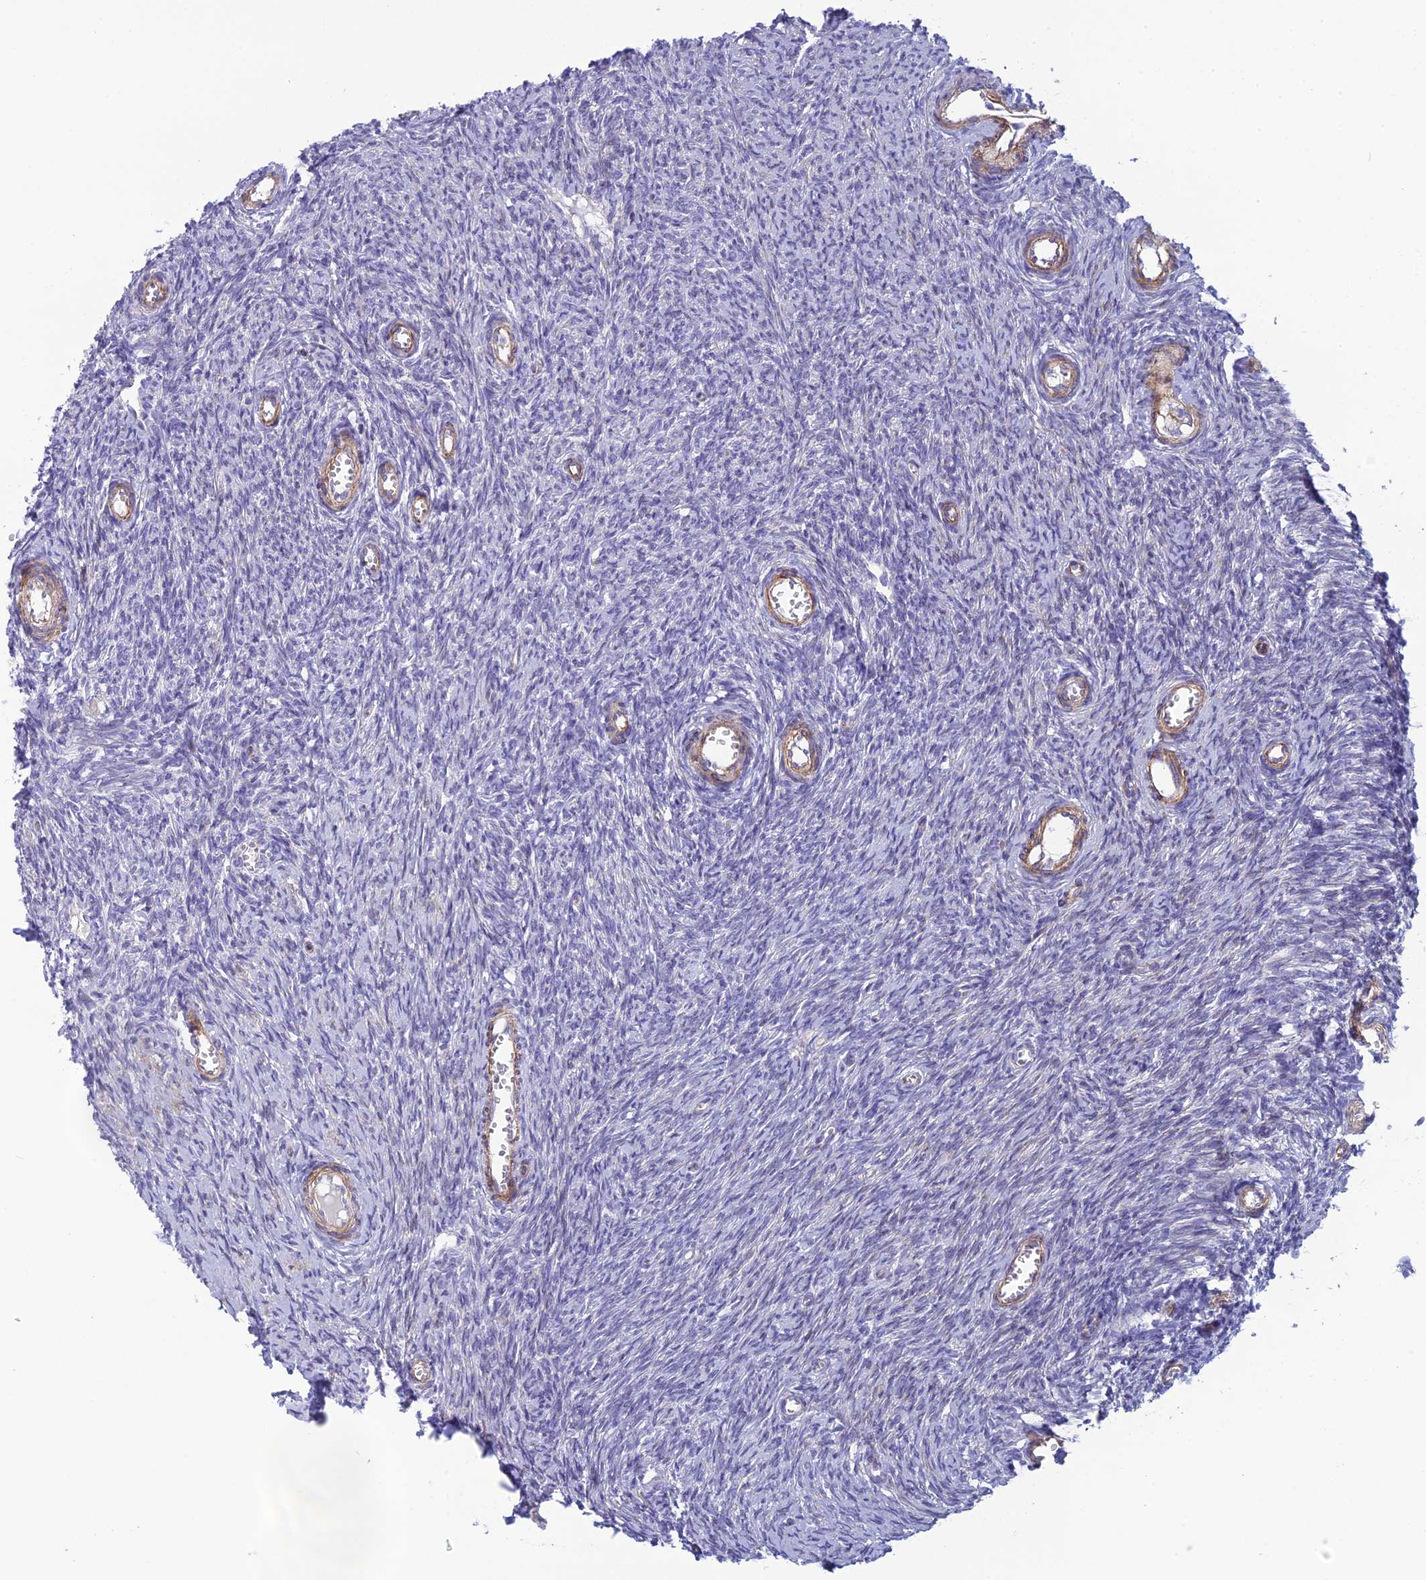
{"staining": {"intensity": "negative", "quantity": "none", "location": "none"}, "tissue": "ovary", "cell_type": "Ovarian stroma cells", "image_type": "normal", "snomed": [{"axis": "morphology", "description": "Normal tissue, NOS"}, {"axis": "topography", "description": "Ovary"}], "caption": "High power microscopy image of an IHC micrograph of benign ovary, revealing no significant positivity in ovarian stroma cells. (Stains: DAB (3,3'-diaminobenzidine) immunohistochemistry (IHC) with hematoxylin counter stain, Microscopy: brightfield microscopy at high magnification).", "gene": "POMGNT1", "patient": {"sex": "female", "age": 44}}